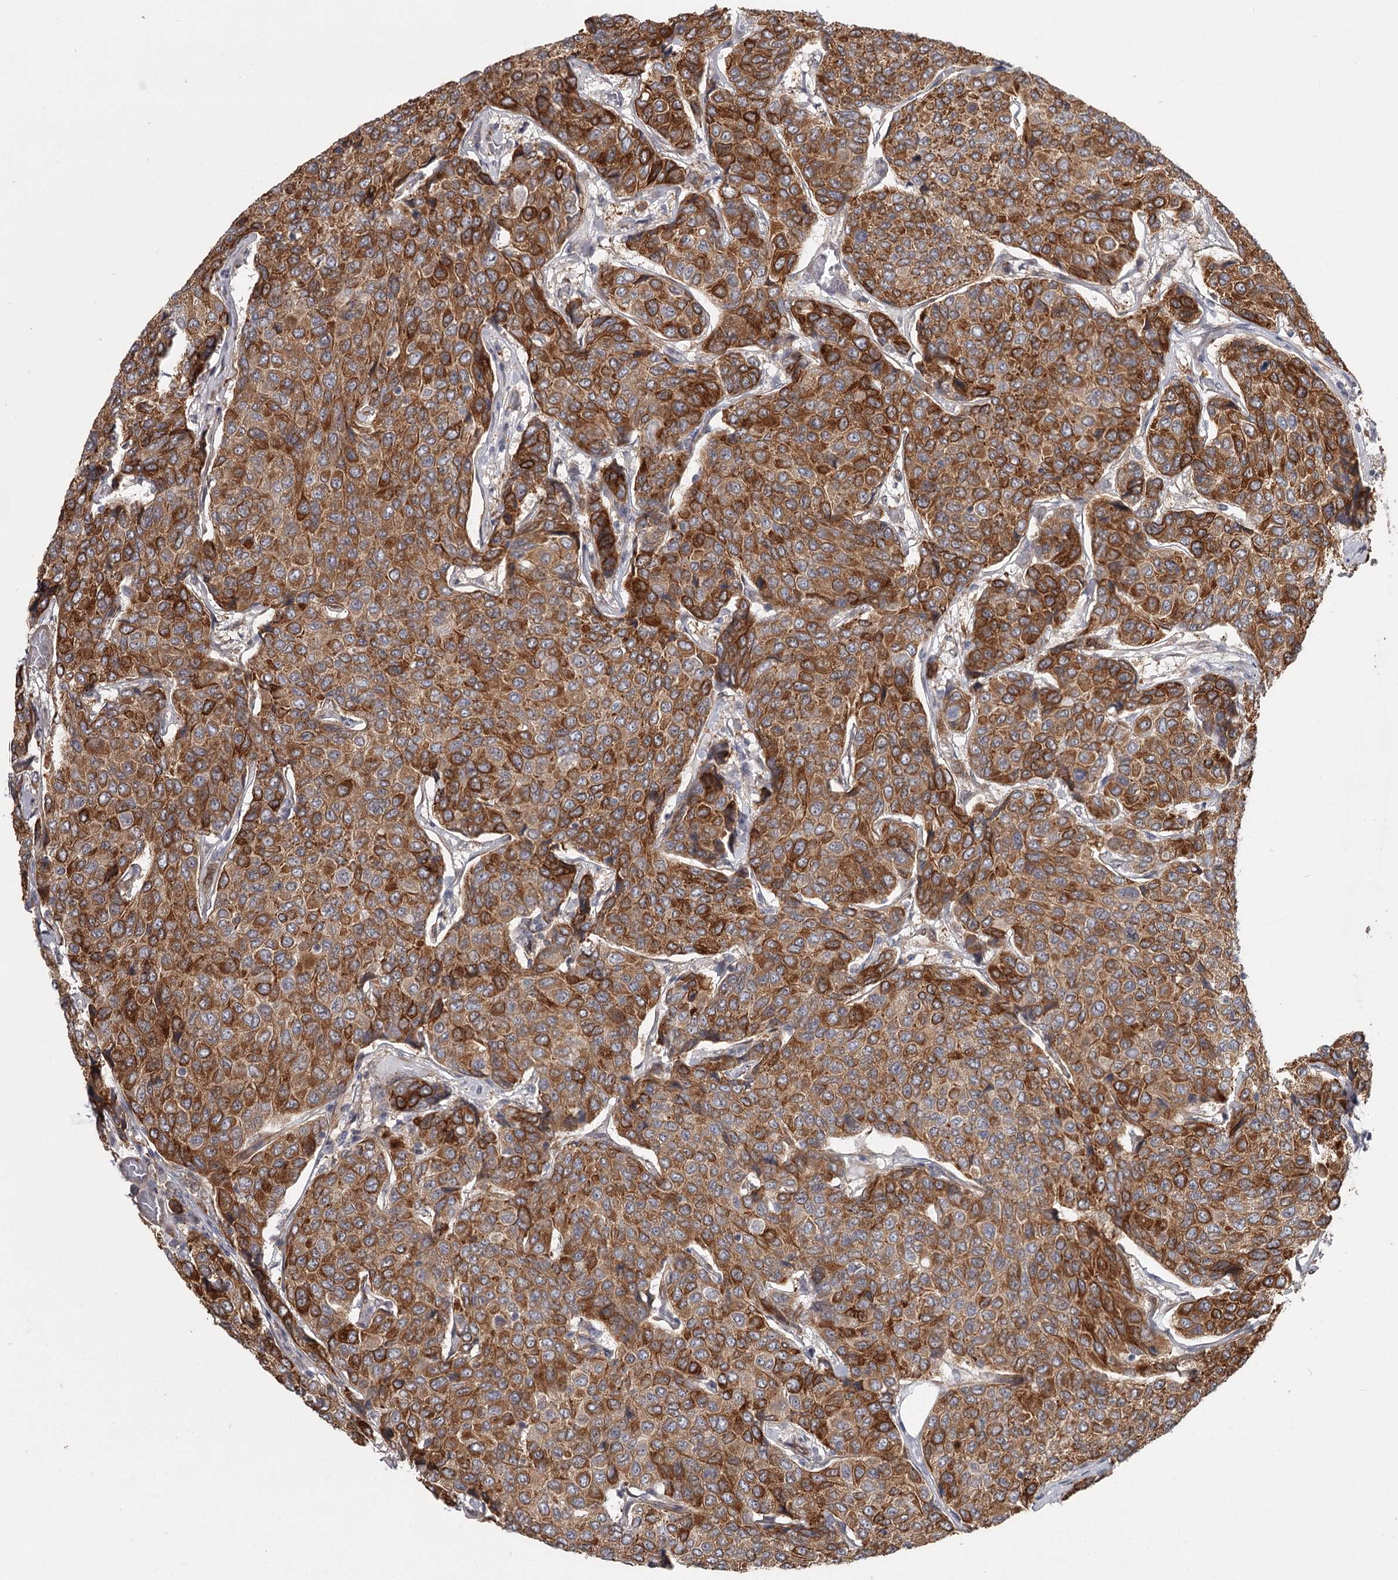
{"staining": {"intensity": "strong", "quantity": ">75%", "location": "cytoplasmic/membranous"}, "tissue": "breast cancer", "cell_type": "Tumor cells", "image_type": "cancer", "snomed": [{"axis": "morphology", "description": "Duct carcinoma"}, {"axis": "topography", "description": "Breast"}], "caption": "This is an image of IHC staining of breast cancer (infiltrating ductal carcinoma), which shows strong expression in the cytoplasmic/membranous of tumor cells.", "gene": "CCNG2", "patient": {"sex": "female", "age": 55}}